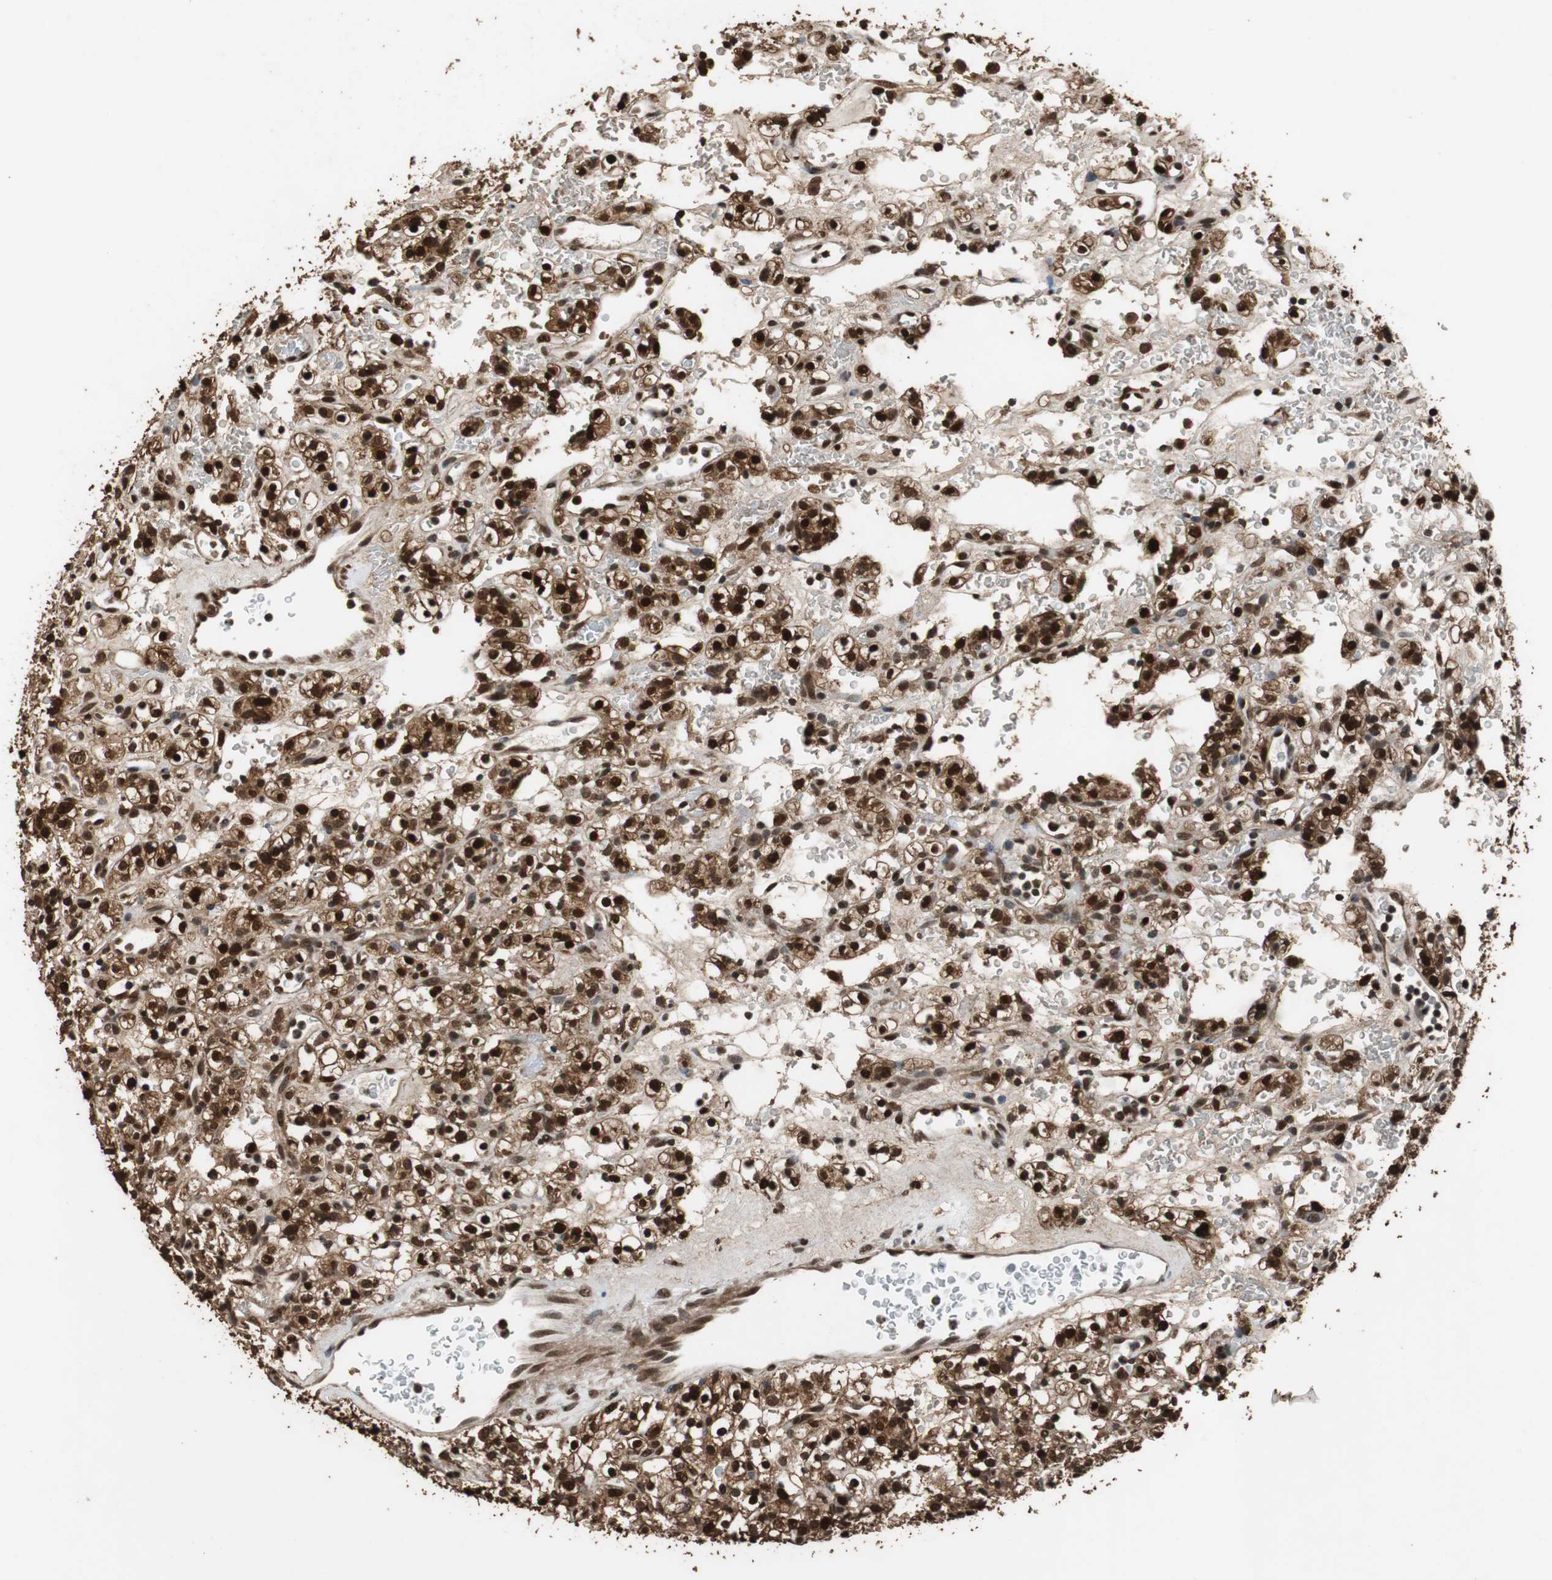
{"staining": {"intensity": "strong", "quantity": ">75%", "location": "cytoplasmic/membranous,nuclear"}, "tissue": "renal cancer", "cell_type": "Tumor cells", "image_type": "cancer", "snomed": [{"axis": "morphology", "description": "Normal tissue, NOS"}, {"axis": "morphology", "description": "Adenocarcinoma, NOS"}, {"axis": "topography", "description": "Kidney"}], "caption": "Immunohistochemistry histopathology image of human adenocarcinoma (renal) stained for a protein (brown), which demonstrates high levels of strong cytoplasmic/membranous and nuclear expression in about >75% of tumor cells.", "gene": "ZNF18", "patient": {"sex": "female", "age": 72}}